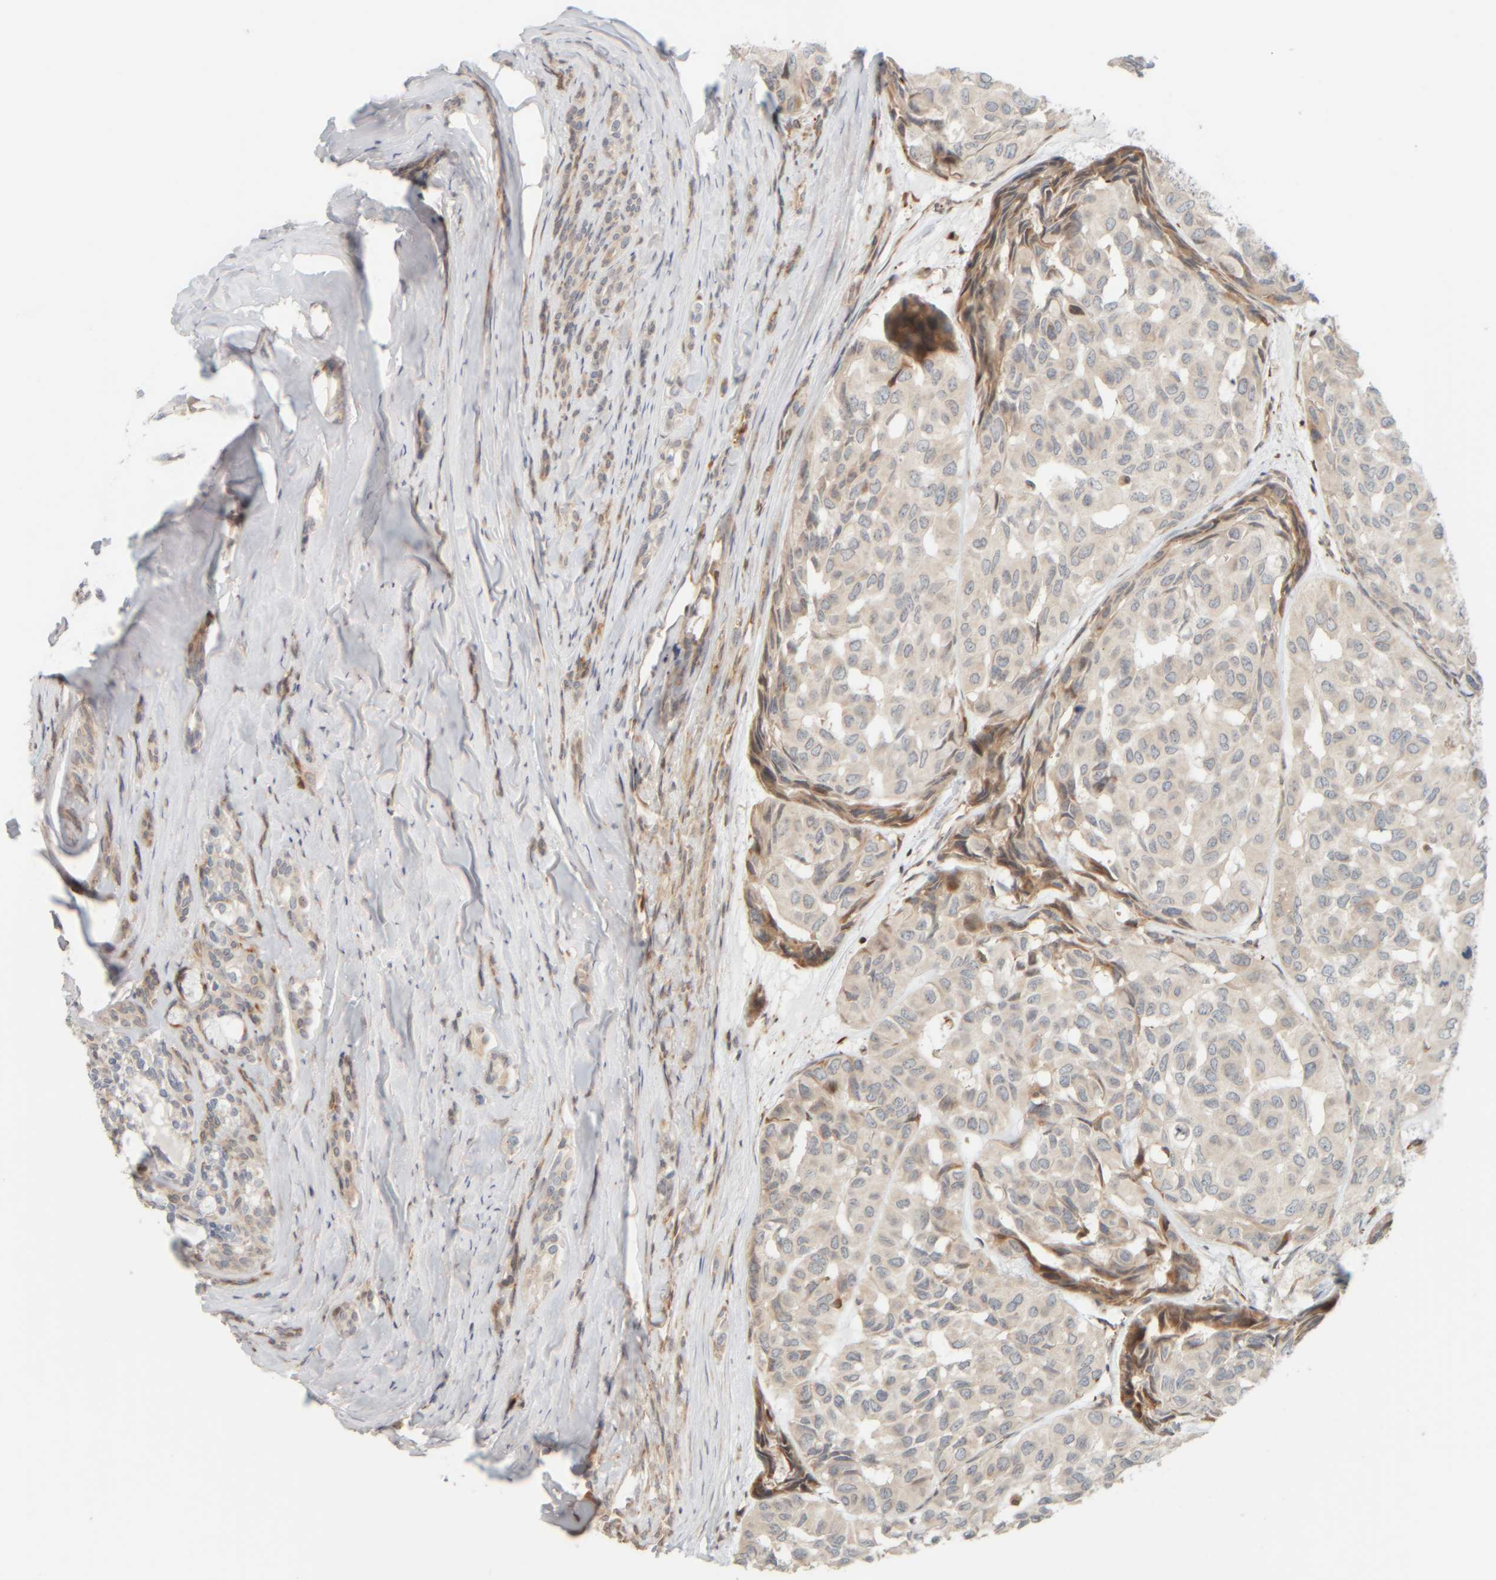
{"staining": {"intensity": "moderate", "quantity": "<25%", "location": "cytoplasmic/membranous"}, "tissue": "head and neck cancer", "cell_type": "Tumor cells", "image_type": "cancer", "snomed": [{"axis": "morphology", "description": "Adenocarcinoma, NOS"}, {"axis": "topography", "description": "Salivary gland, NOS"}, {"axis": "topography", "description": "Head-Neck"}], "caption": "Head and neck cancer (adenocarcinoma) stained for a protein (brown) reveals moderate cytoplasmic/membranous positive expression in approximately <25% of tumor cells.", "gene": "PTGES3L-AARSD1", "patient": {"sex": "female", "age": 76}}